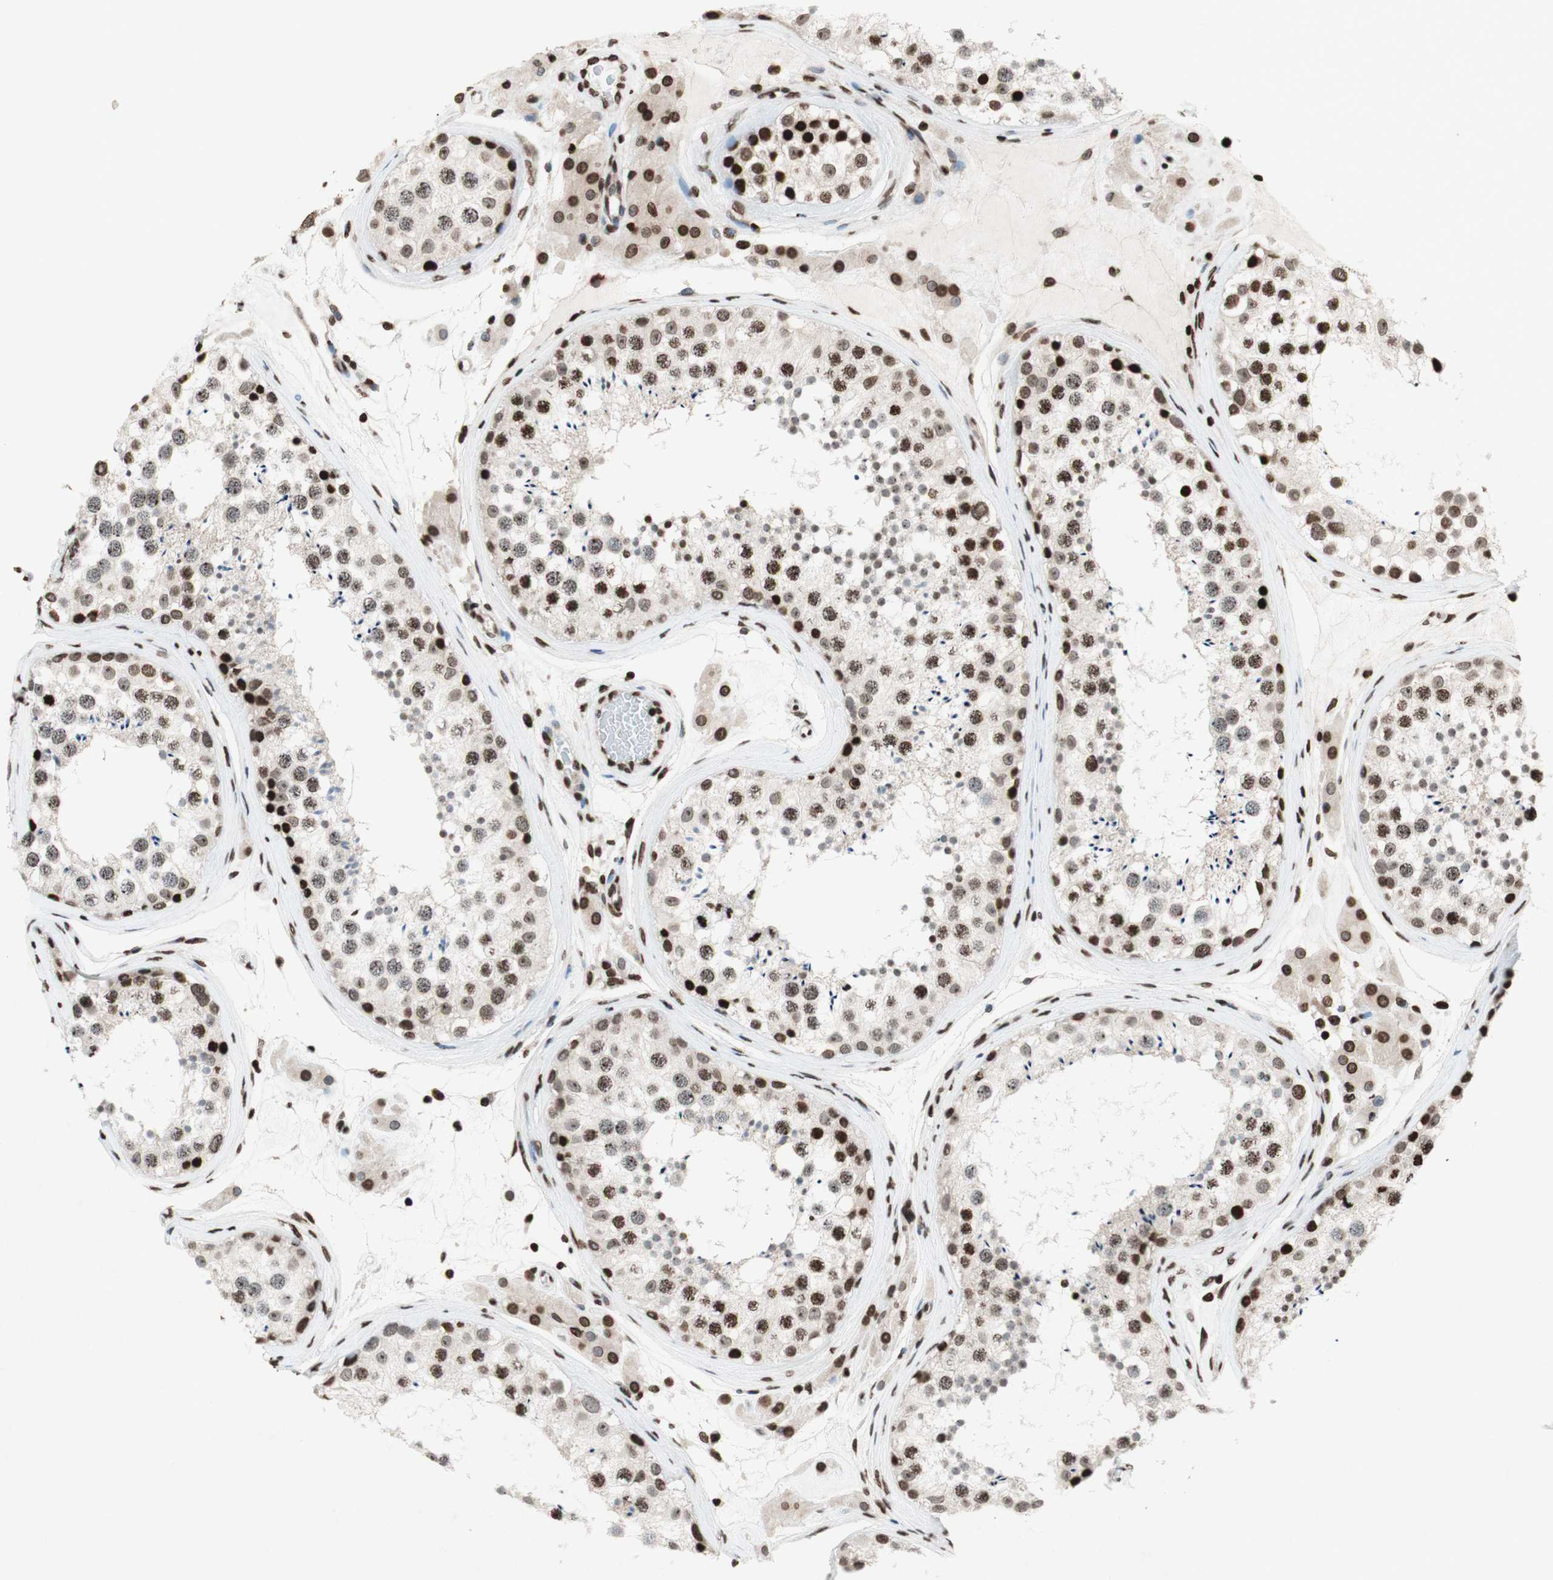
{"staining": {"intensity": "strong", "quantity": "25%-75%", "location": "nuclear"}, "tissue": "testis", "cell_type": "Cells in seminiferous ducts", "image_type": "normal", "snomed": [{"axis": "morphology", "description": "Normal tissue, NOS"}, {"axis": "topography", "description": "Testis"}], "caption": "Strong nuclear positivity is seen in about 25%-75% of cells in seminiferous ducts in benign testis. (DAB = brown stain, brightfield microscopy at high magnification).", "gene": "NCOA3", "patient": {"sex": "male", "age": 46}}